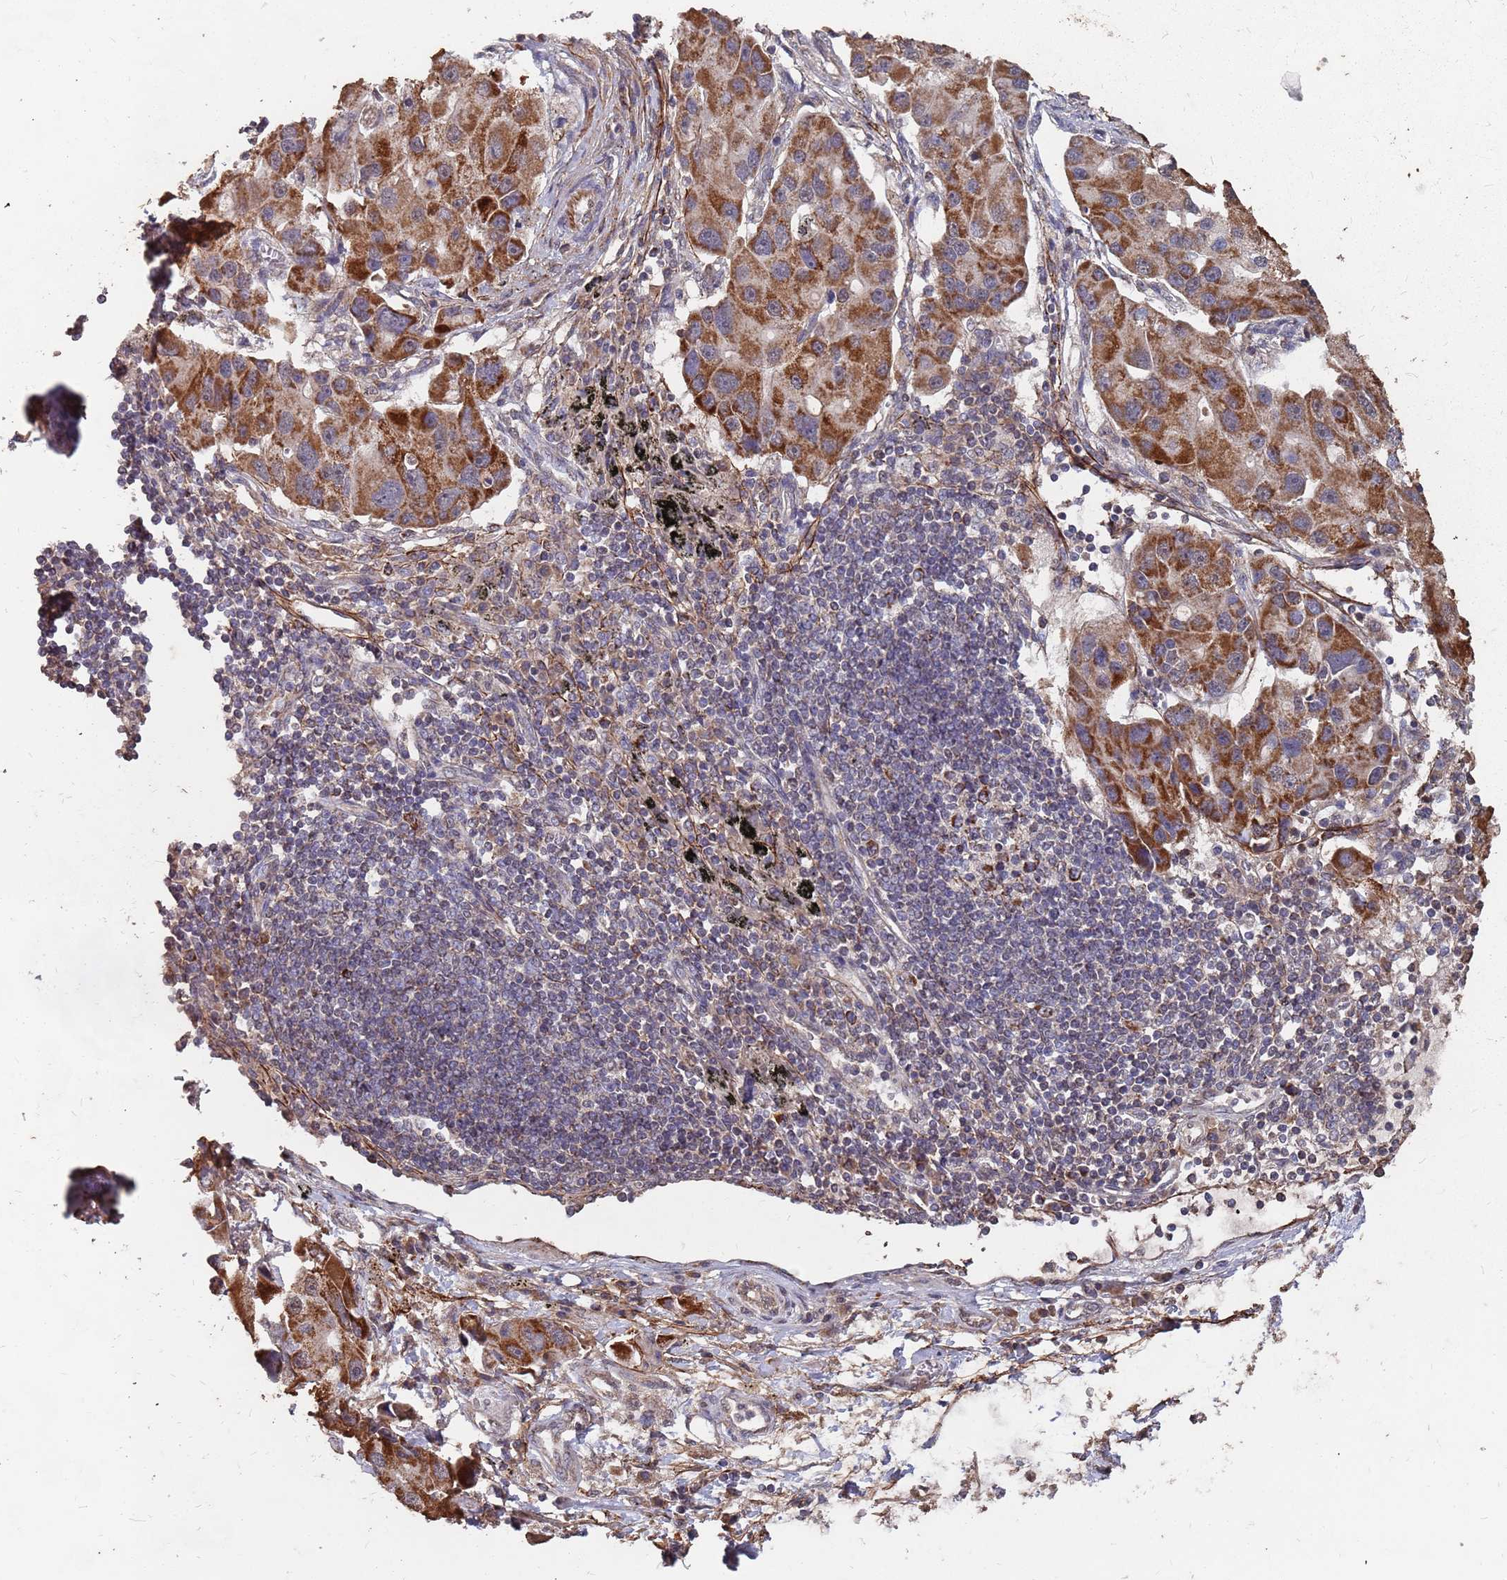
{"staining": {"intensity": "strong", "quantity": ">75%", "location": "cytoplasmic/membranous"}, "tissue": "lung cancer", "cell_type": "Tumor cells", "image_type": "cancer", "snomed": [{"axis": "morphology", "description": "Adenocarcinoma, NOS"}, {"axis": "topography", "description": "Lung"}], "caption": "Approximately >75% of tumor cells in lung cancer show strong cytoplasmic/membranous protein expression as visualized by brown immunohistochemical staining.", "gene": "PRORP", "patient": {"sex": "female", "age": 54}}